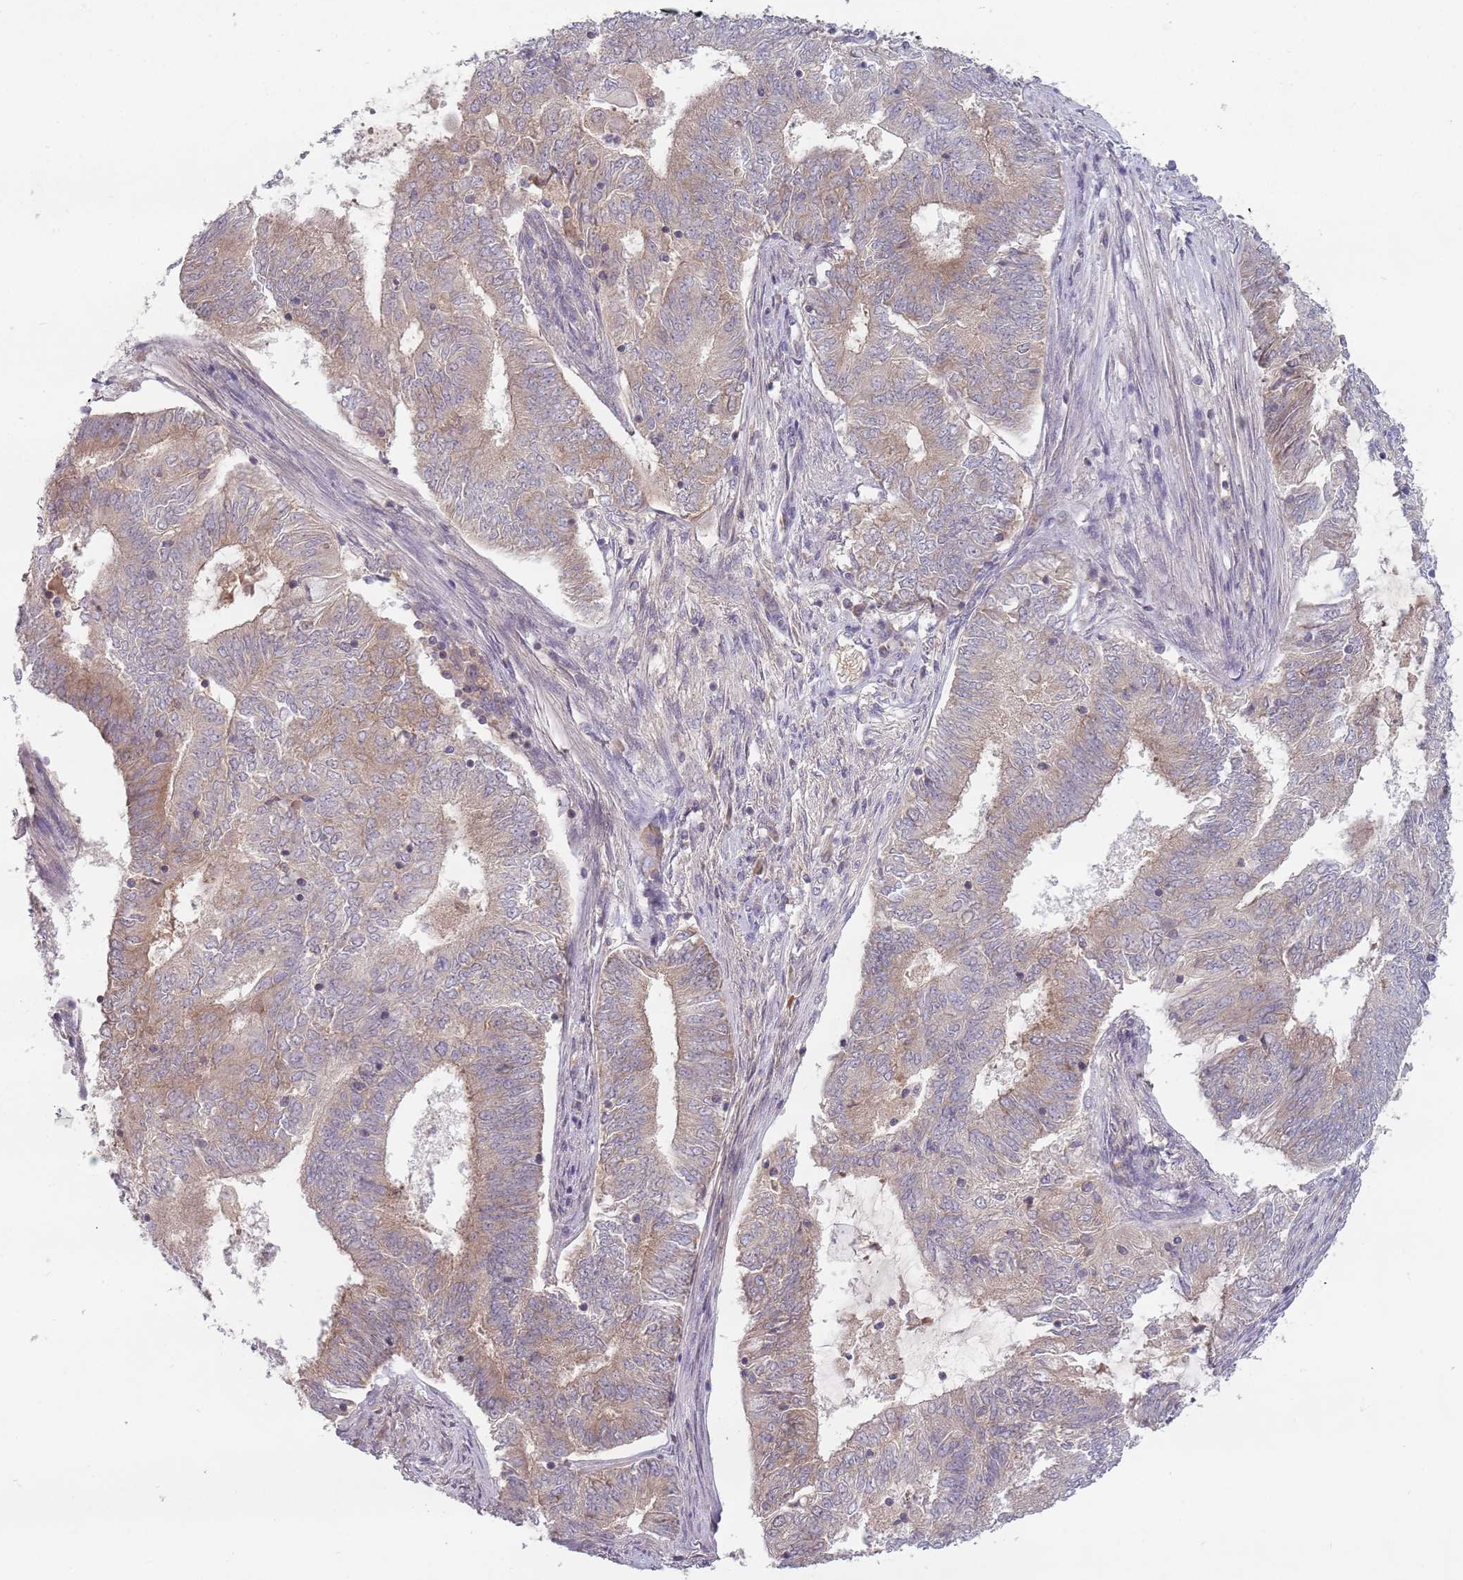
{"staining": {"intensity": "weak", "quantity": "25%-75%", "location": "cytoplasmic/membranous"}, "tissue": "endometrial cancer", "cell_type": "Tumor cells", "image_type": "cancer", "snomed": [{"axis": "morphology", "description": "Adenocarcinoma, NOS"}, {"axis": "topography", "description": "Endometrium"}], "caption": "Endometrial adenocarcinoma tissue shows weak cytoplasmic/membranous staining in about 25%-75% of tumor cells, visualized by immunohistochemistry.", "gene": "ASB13", "patient": {"sex": "female", "age": 62}}